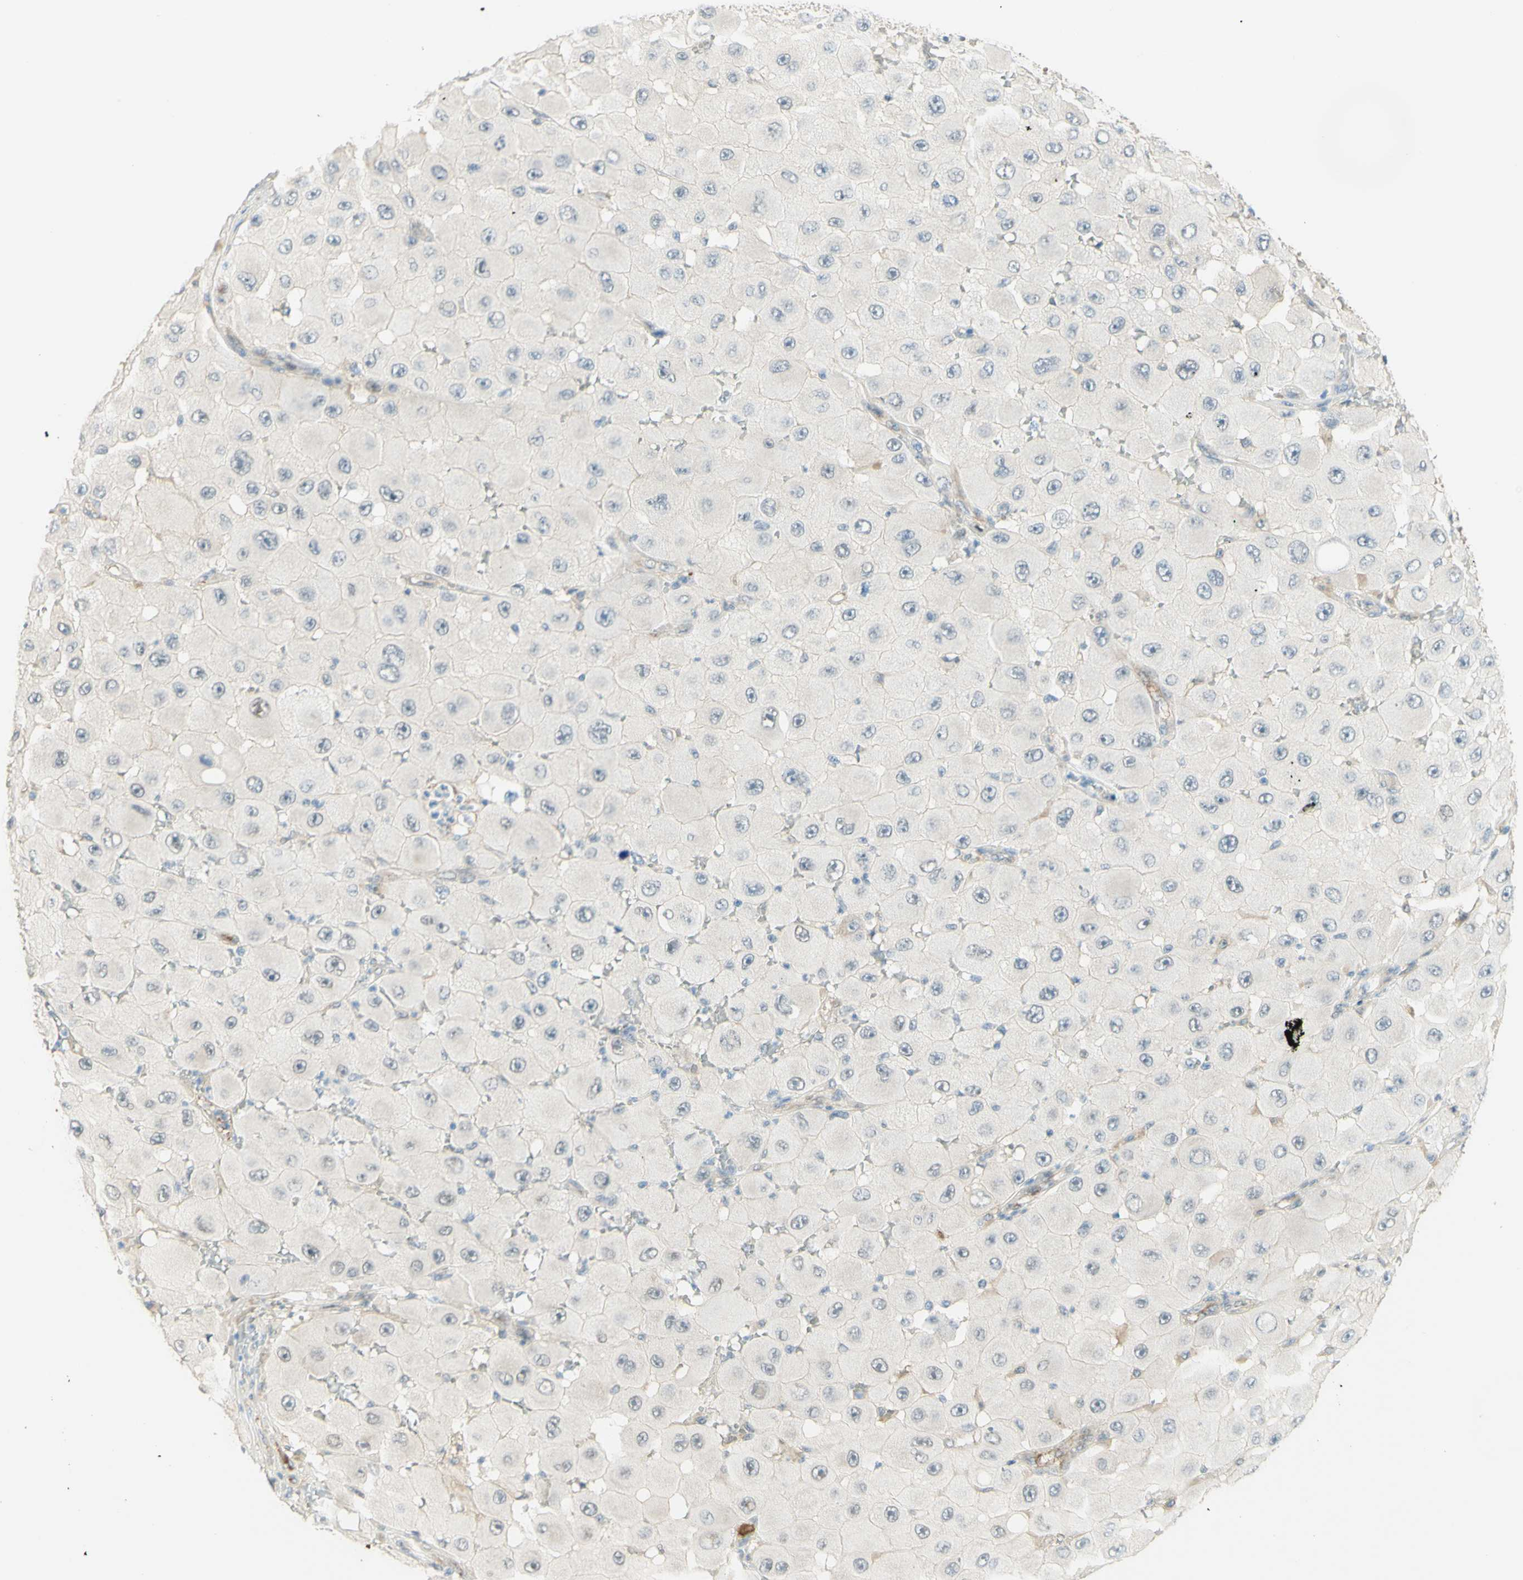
{"staining": {"intensity": "negative", "quantity": "none", "location": "none"}, "tissue": "melanoma", "cell_type": "Tumor cells", "image_type": "cancer", "snomed": [{"axis": "morphology", "description": "Malignant melanoma, NOS"}, {"axis": "topography", "description": "Skin"}], "caption": "High magnification brightfield microscopy of melanoma stained with DAB (brown) and counterstained with hematoxylin (blue): tumor cells show no significant positivity.", "gene": "ANGPT2", "patient": {"sex": "female", "age": 81}}